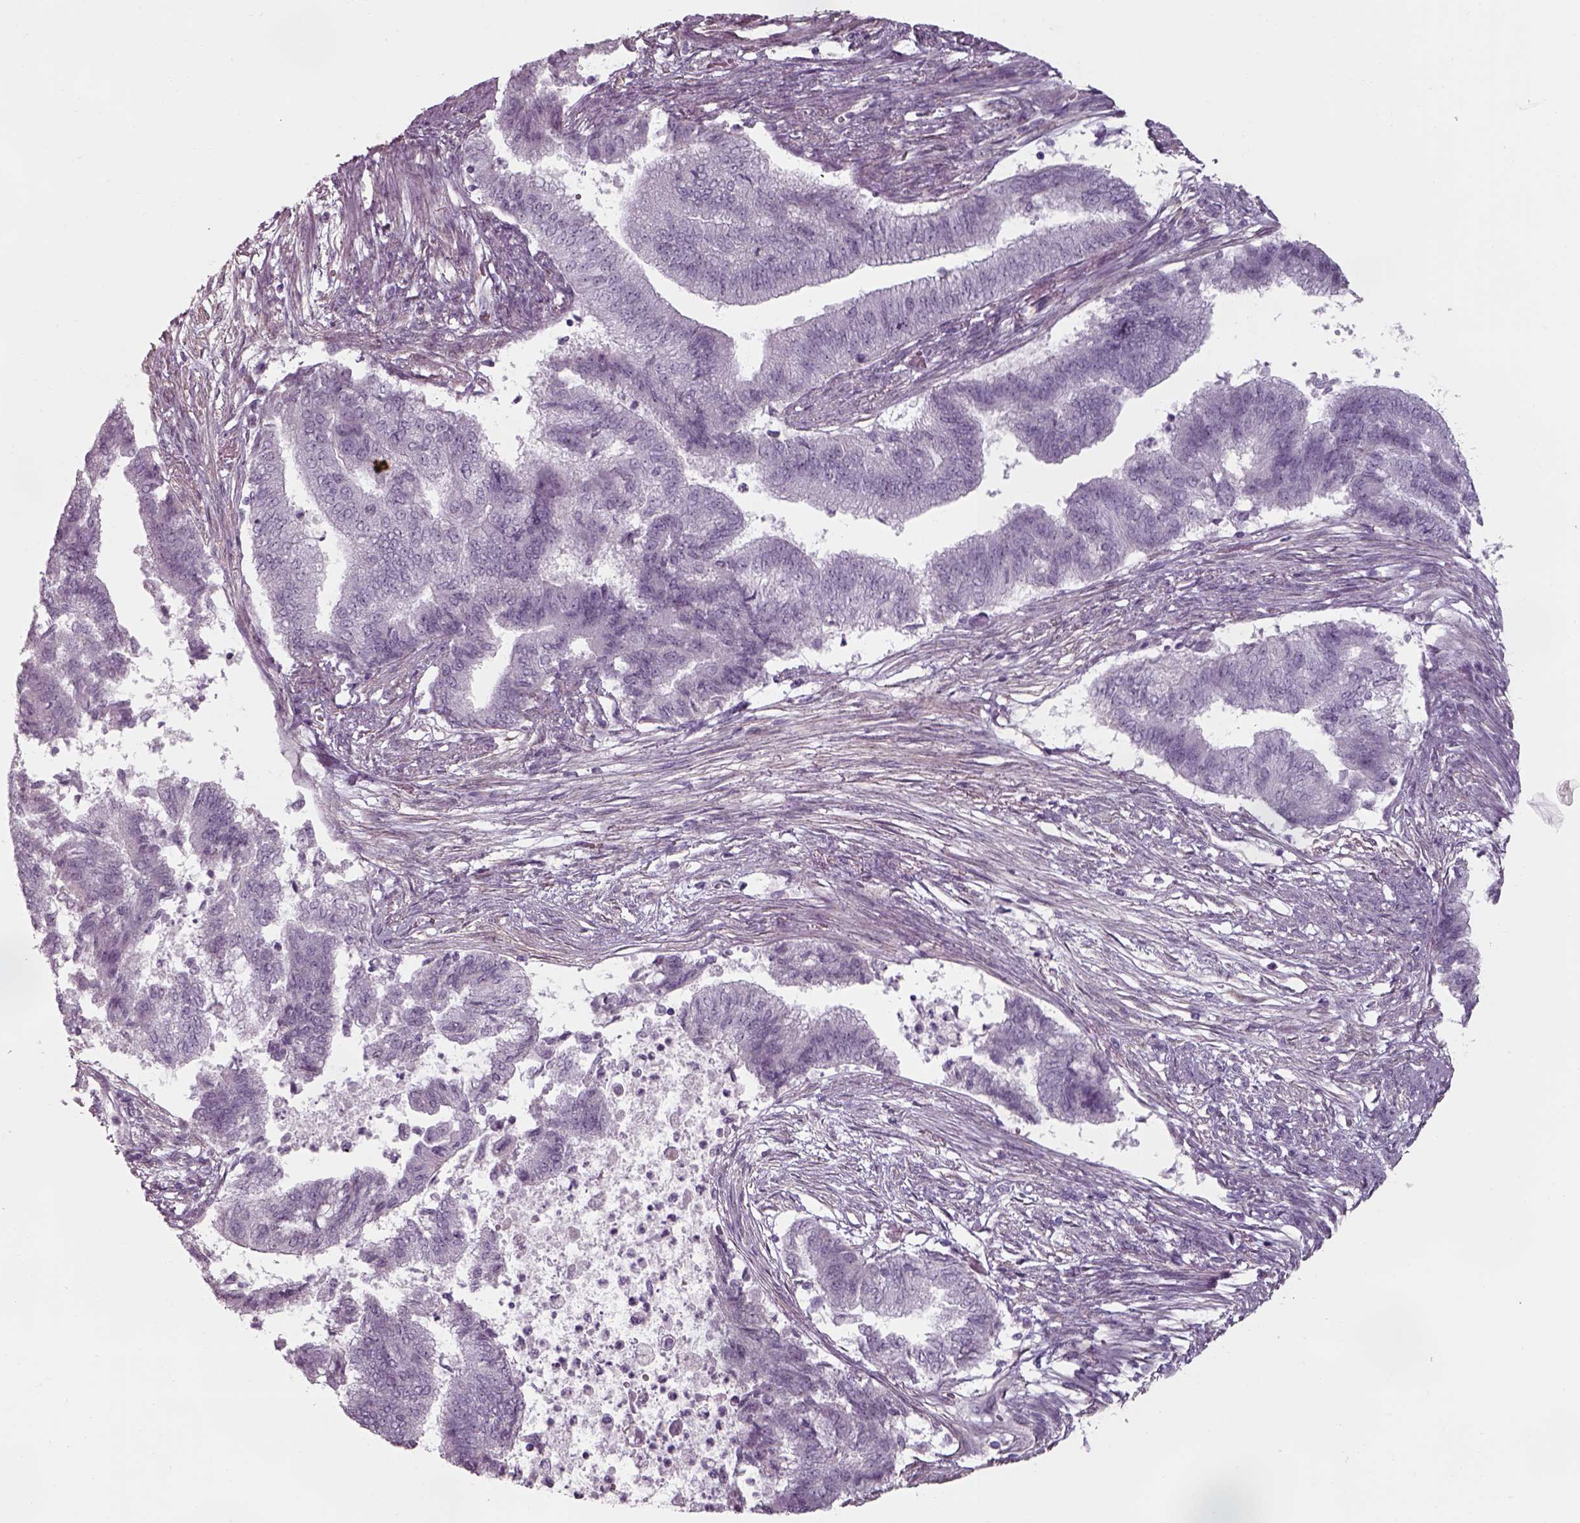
{"staining": {"intensity": "negative", "quantity": "none", "location": "none"}, "tissue": "endometrial cancer", "cell_type": "Tumor cells", "image_type": "cancer", "snomed": [{"axis": "morphology", "description": "Adenocarcinoma, NOS"}, {"axis": "topography", "description": "Endometrium"}], "caption": "Human endometrial cancer (adenocarcinoma) stained for a protein using IHC displays no staining in tumor cells.", "gene": "SEPTIN14", "patient": {"sex": "female", "age": 65}}